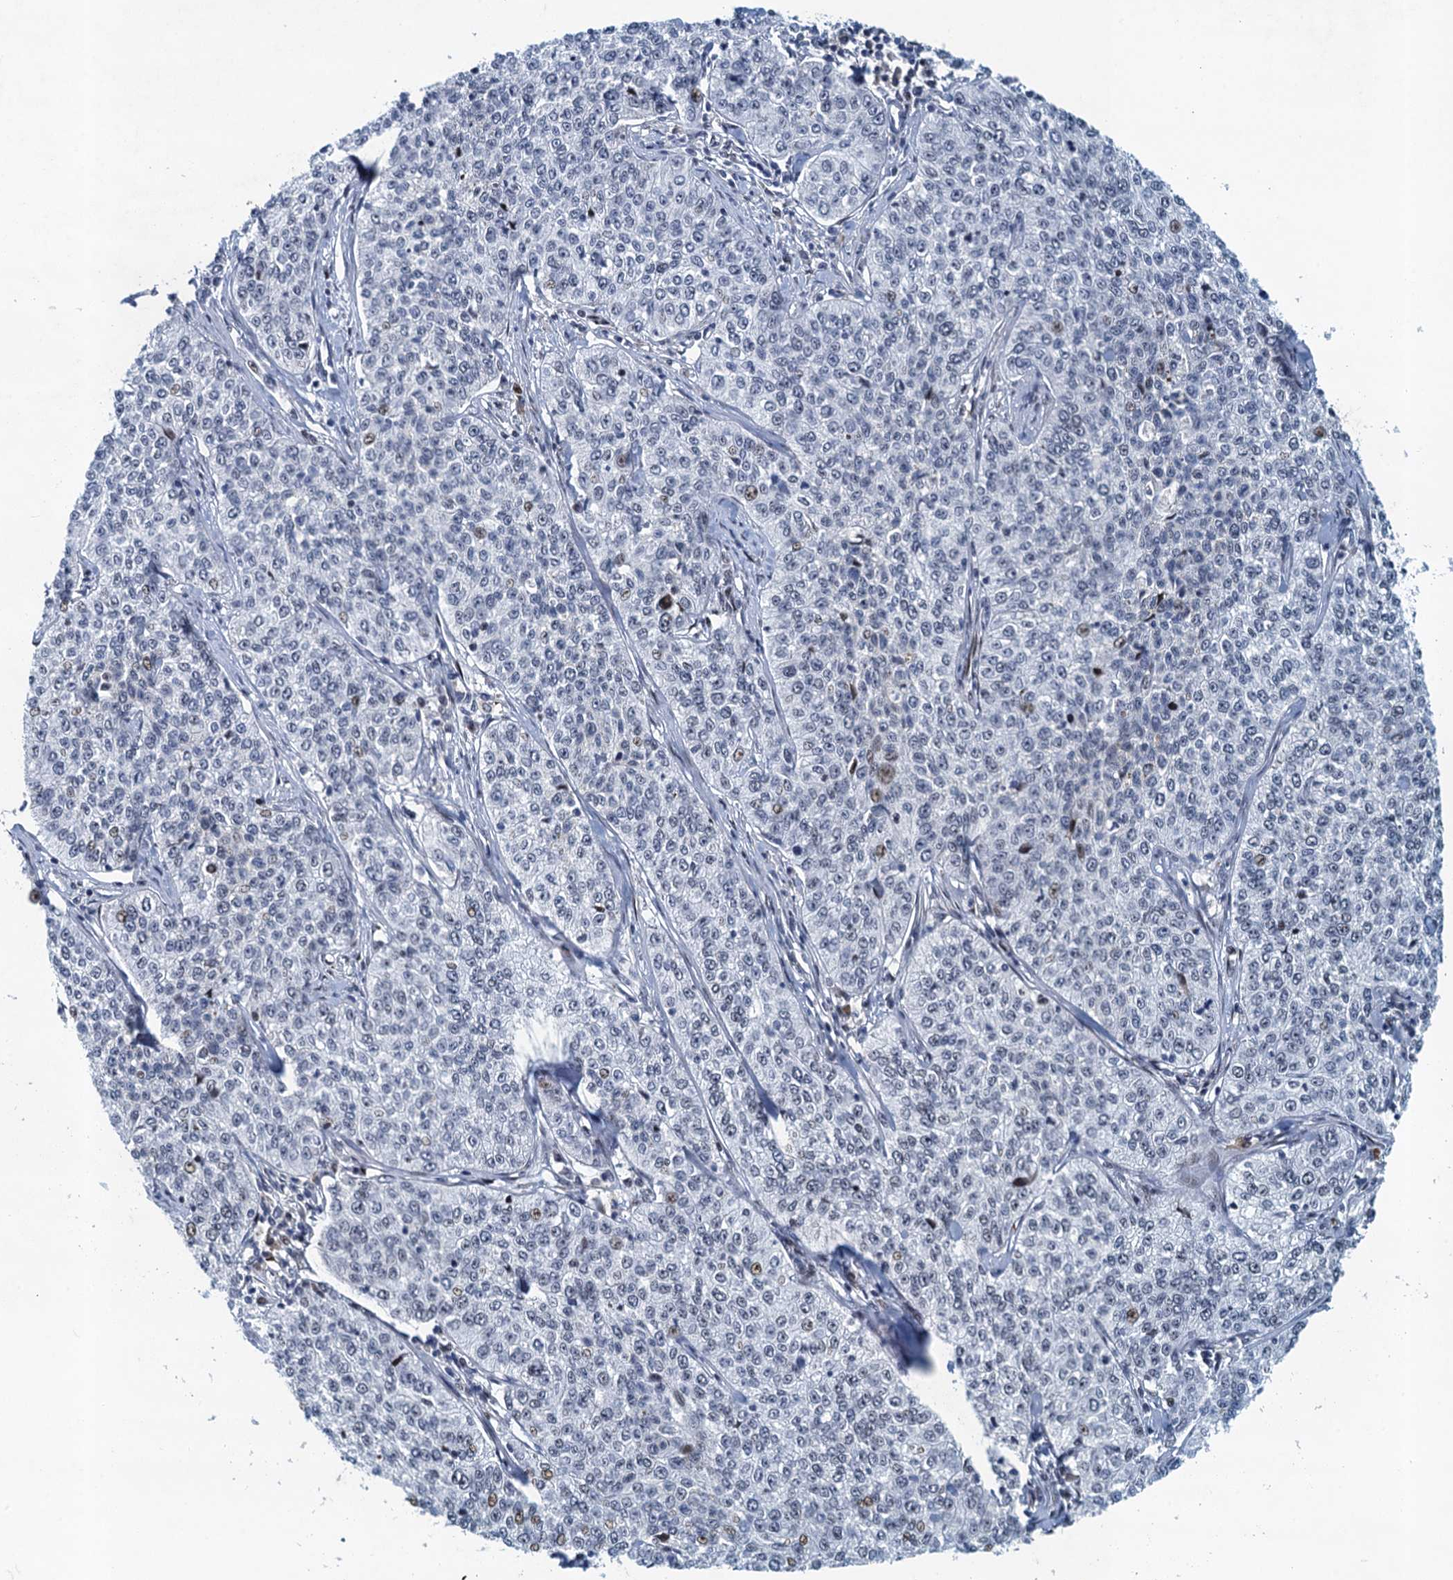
{"staining": {"intensity": "negative", "quantity": "none", "location": "none"}, "tissue": "cervical cancer", "cell_type": "Tumor cells", "image_type": "cancer", "snomed": [{"axis": "morphology", "description": "Squamous cell carcinoma, NOS"}, {"axis": "topography", "description": "Cervix"}], "caption": "Tumor cells are negative for brown protein staining in cervical squamous cell carcinoma.", "gene": "ANKRD13D", "patient": {"sex": "female", "age": 35}}